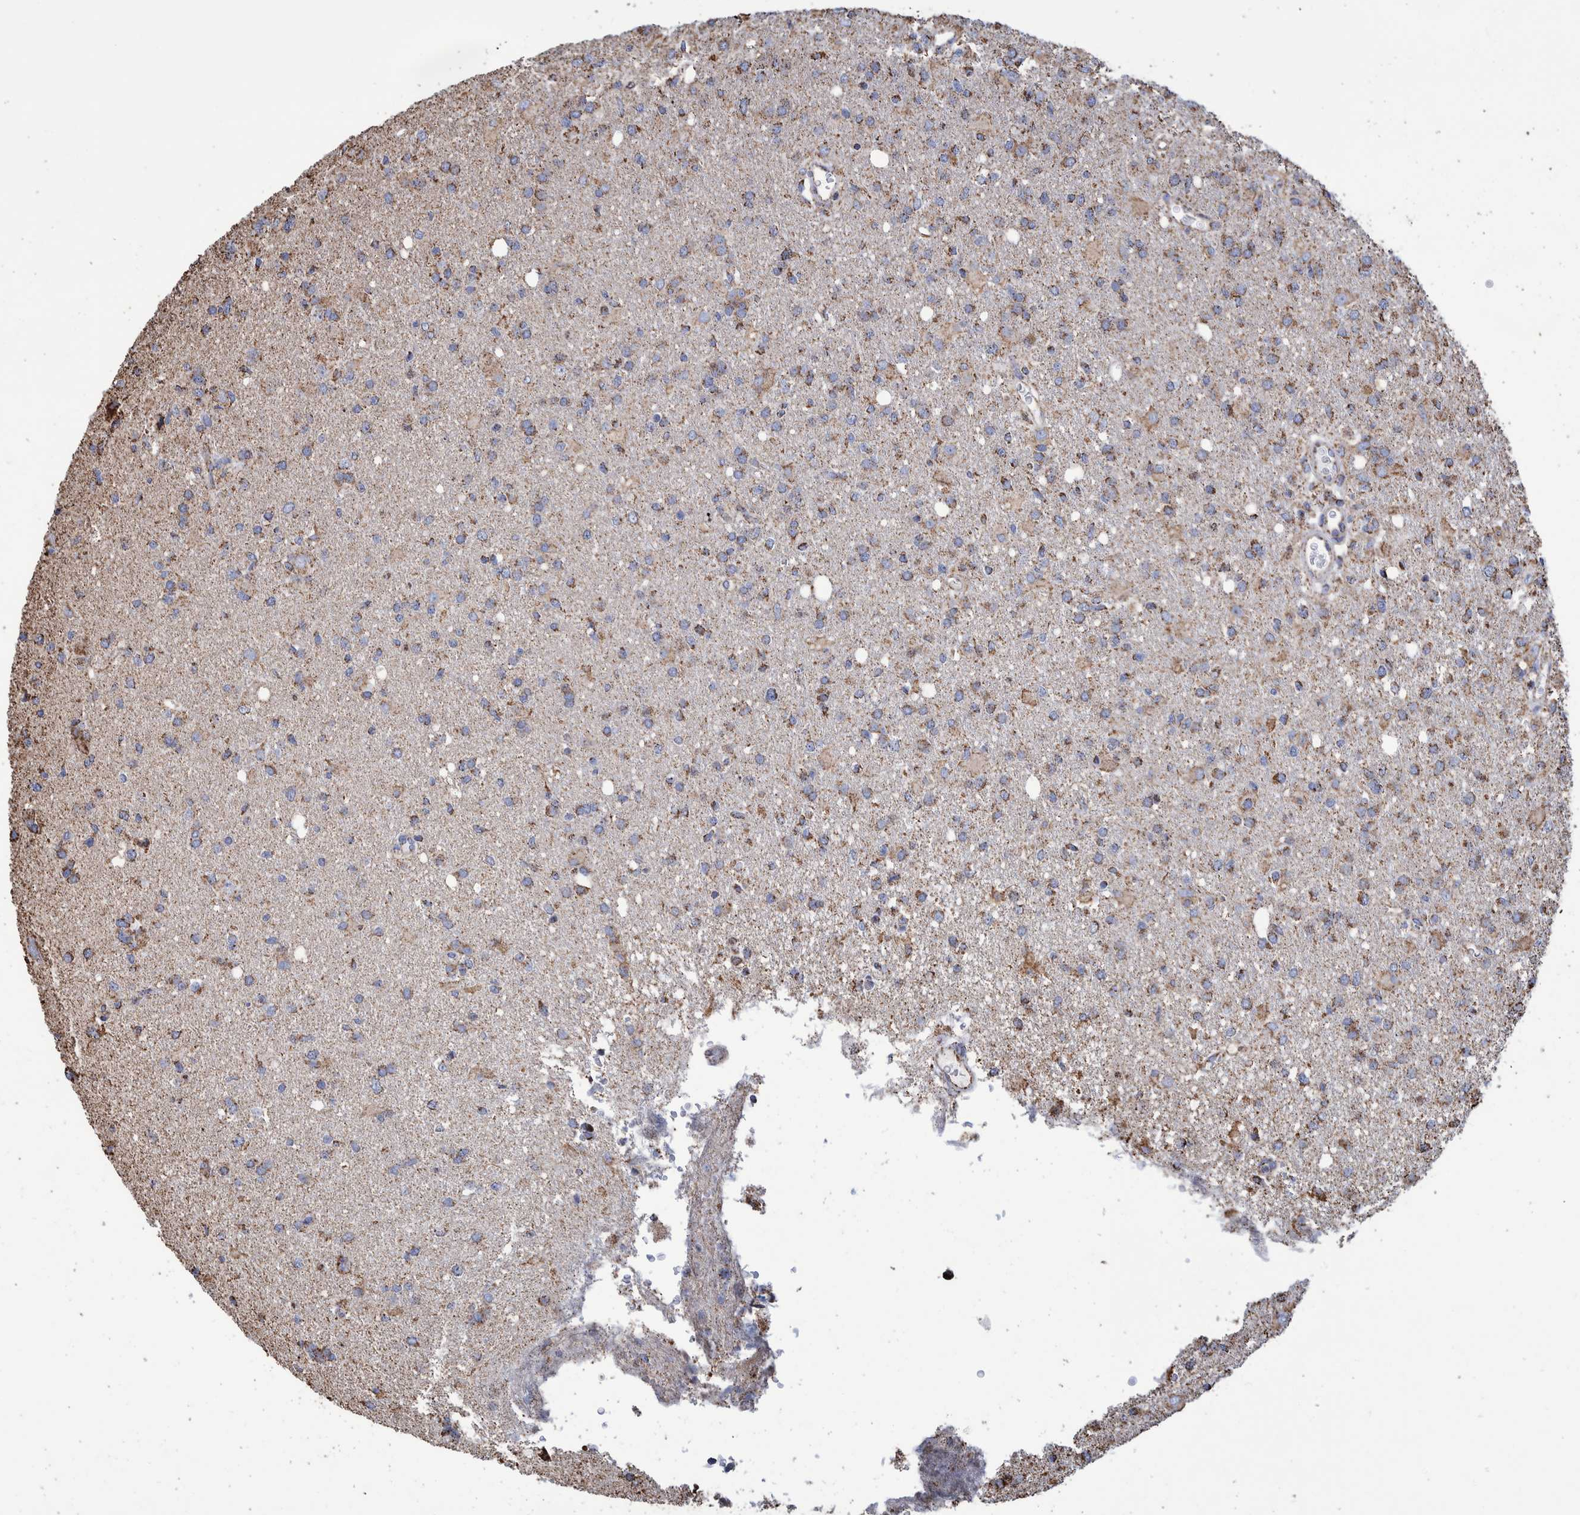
{"staining": {"intensity": "moderate", "quantity": ">75%", "location": "cytoplasmic/membranous"}, "tissue": "glioma", "cell_type": "Tumor cells", "image_type": "cancer", "snomed": [{"axis": "morphology", "description": "Glioma, malignant, High grade"}, {"axis": "topography", "description": "Brain"}], "caption": "Immunohistochemistry photomicrograph of malignant glioma (high-grade) stained for a protein (brown), which exhibits medium levels of moderate cytoplasmic/membranous positivity in about >75% of tumor cells.", "gene": "VPS26C", "patient": {"sex": "female", "age": 57}}